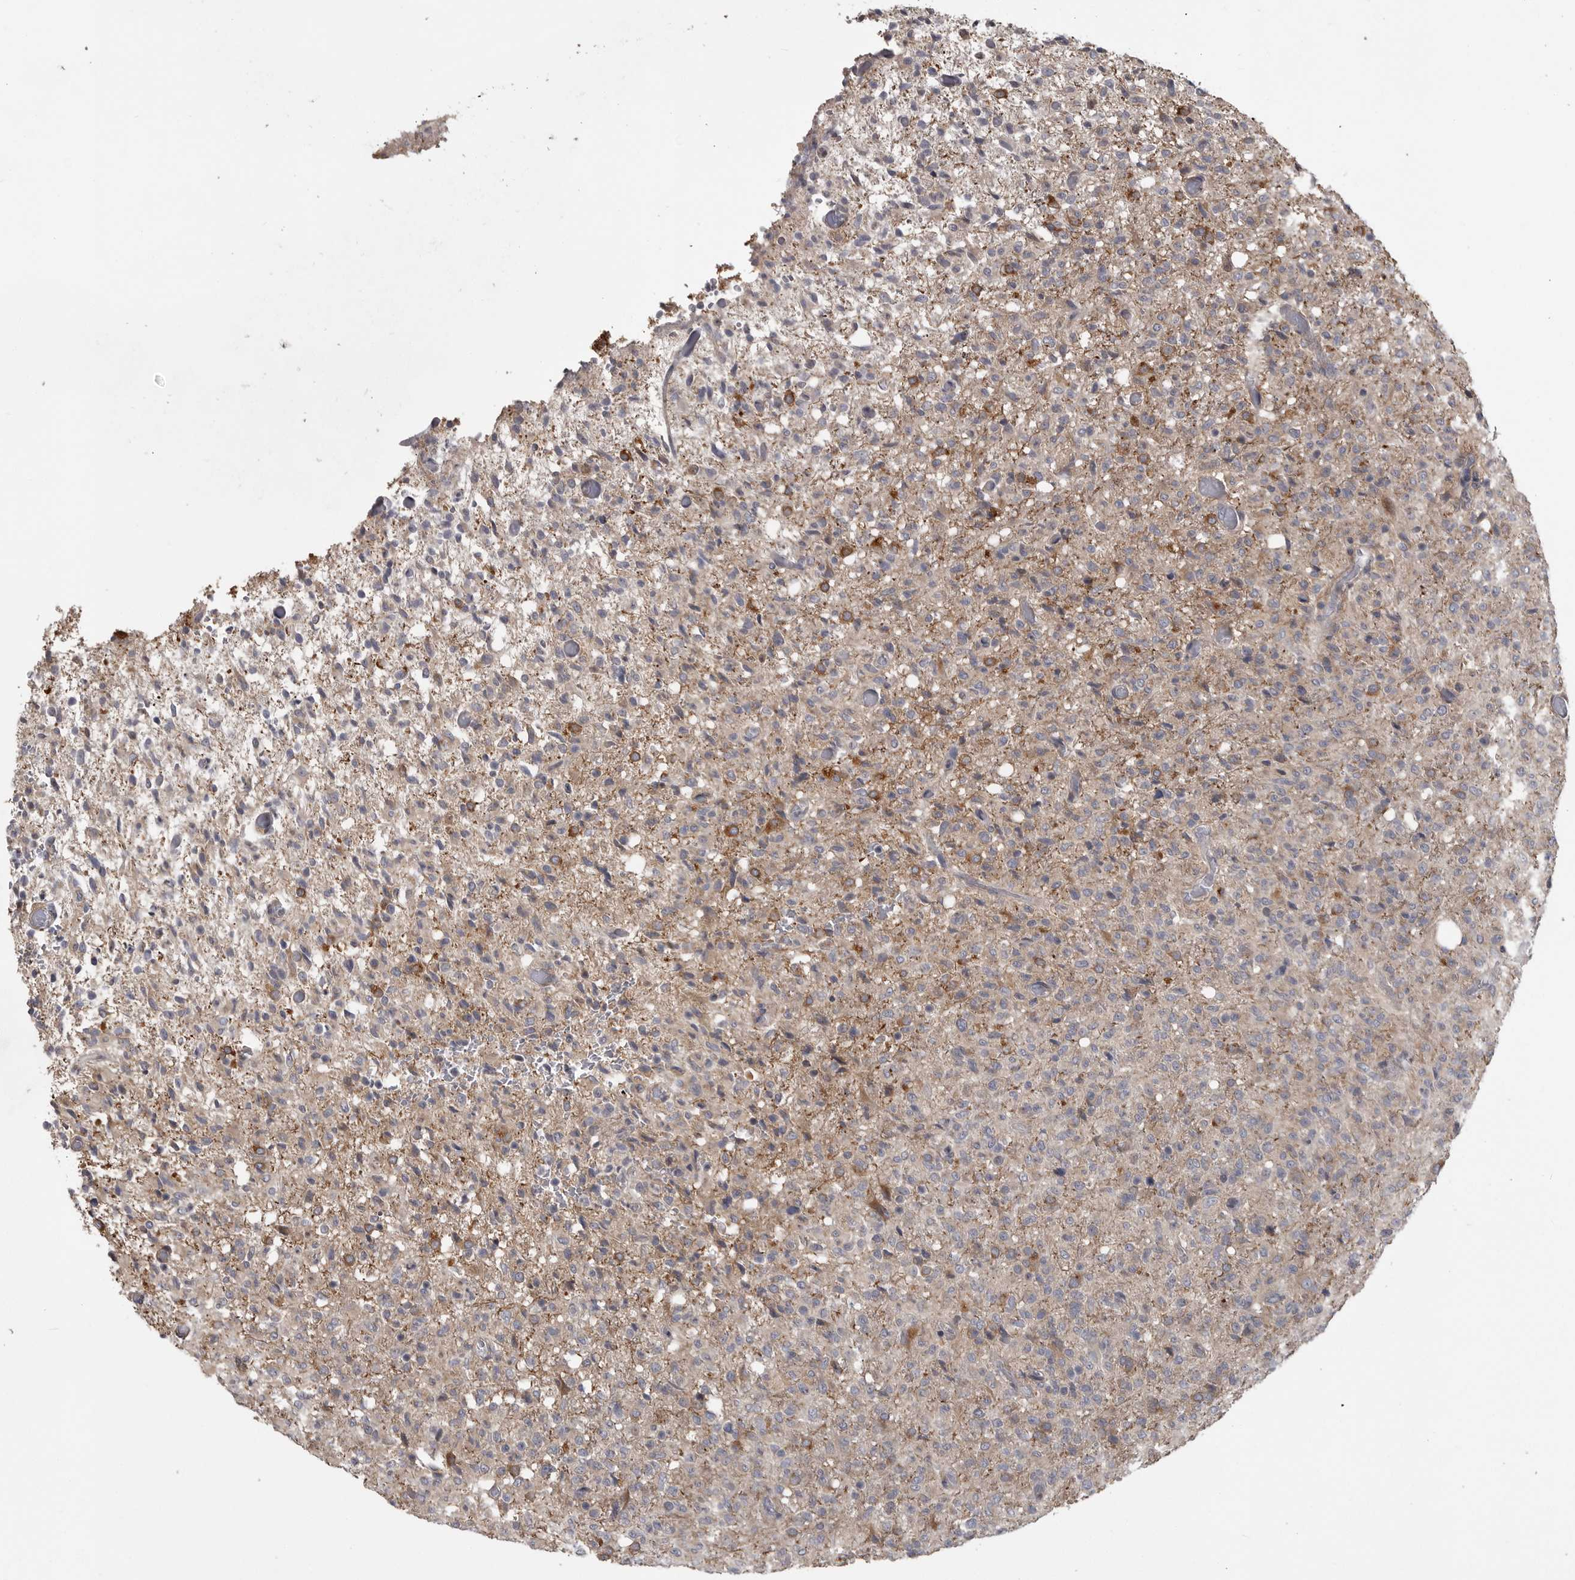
{"staining": {"intensity": "moderate", "quantity": "<25%", "location": "cytoplasmic/membranous"}, "tissue": "glioma", "cell_type": "Tumor cells", "image_type": "cancer", "snomed": [{"axis": "morphology", "description": "Glioma, malignant, High grade"}, {"axis": "topography", "description": "Brain"}], "caption": "The image shows staining of malignant high-grade glioma, revealing moderate cytoplasmic/membranous protein staining (brown color) within tumor cells.", "gene": "ZNRF1", "patient": {"sex": "female", "age": 57}}